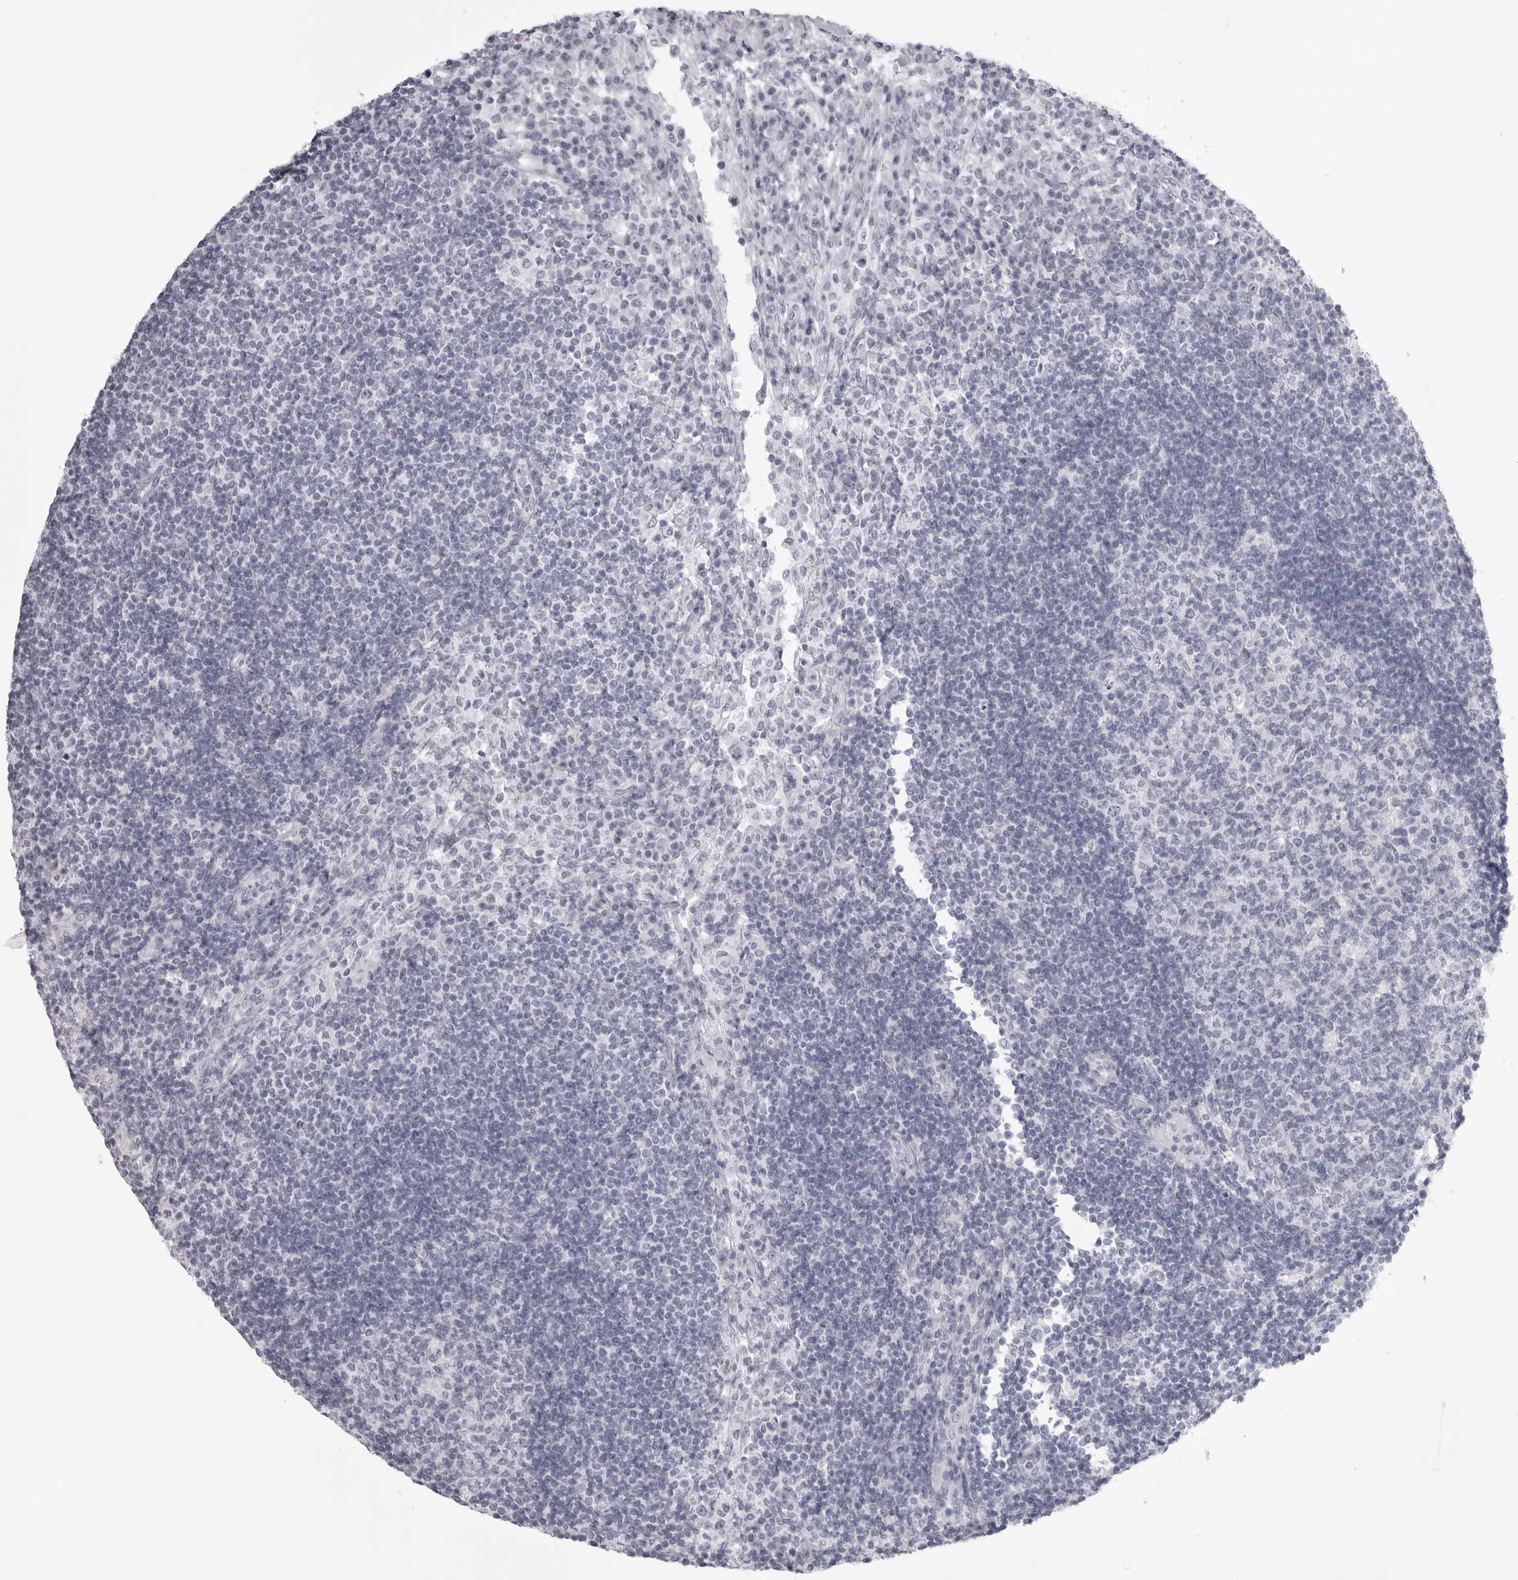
{"staining": {"intensity": "negative", "quantity": "none", "location": "none"}, "tissue": "lymph node", "cell_type": "Germinal center cells", "image_type": "normal", "snomed": [{"axis": "morphology", "description": "Normal tissue, NOS"}, {"axis": "topography", "description": "Lymph node"}], "caption": "Immunohistochemistry of normal lymph node demonstrates no staining in germinal center cells.", "gene": "UROD", "patient": {"sex": "female", "age": 53}}